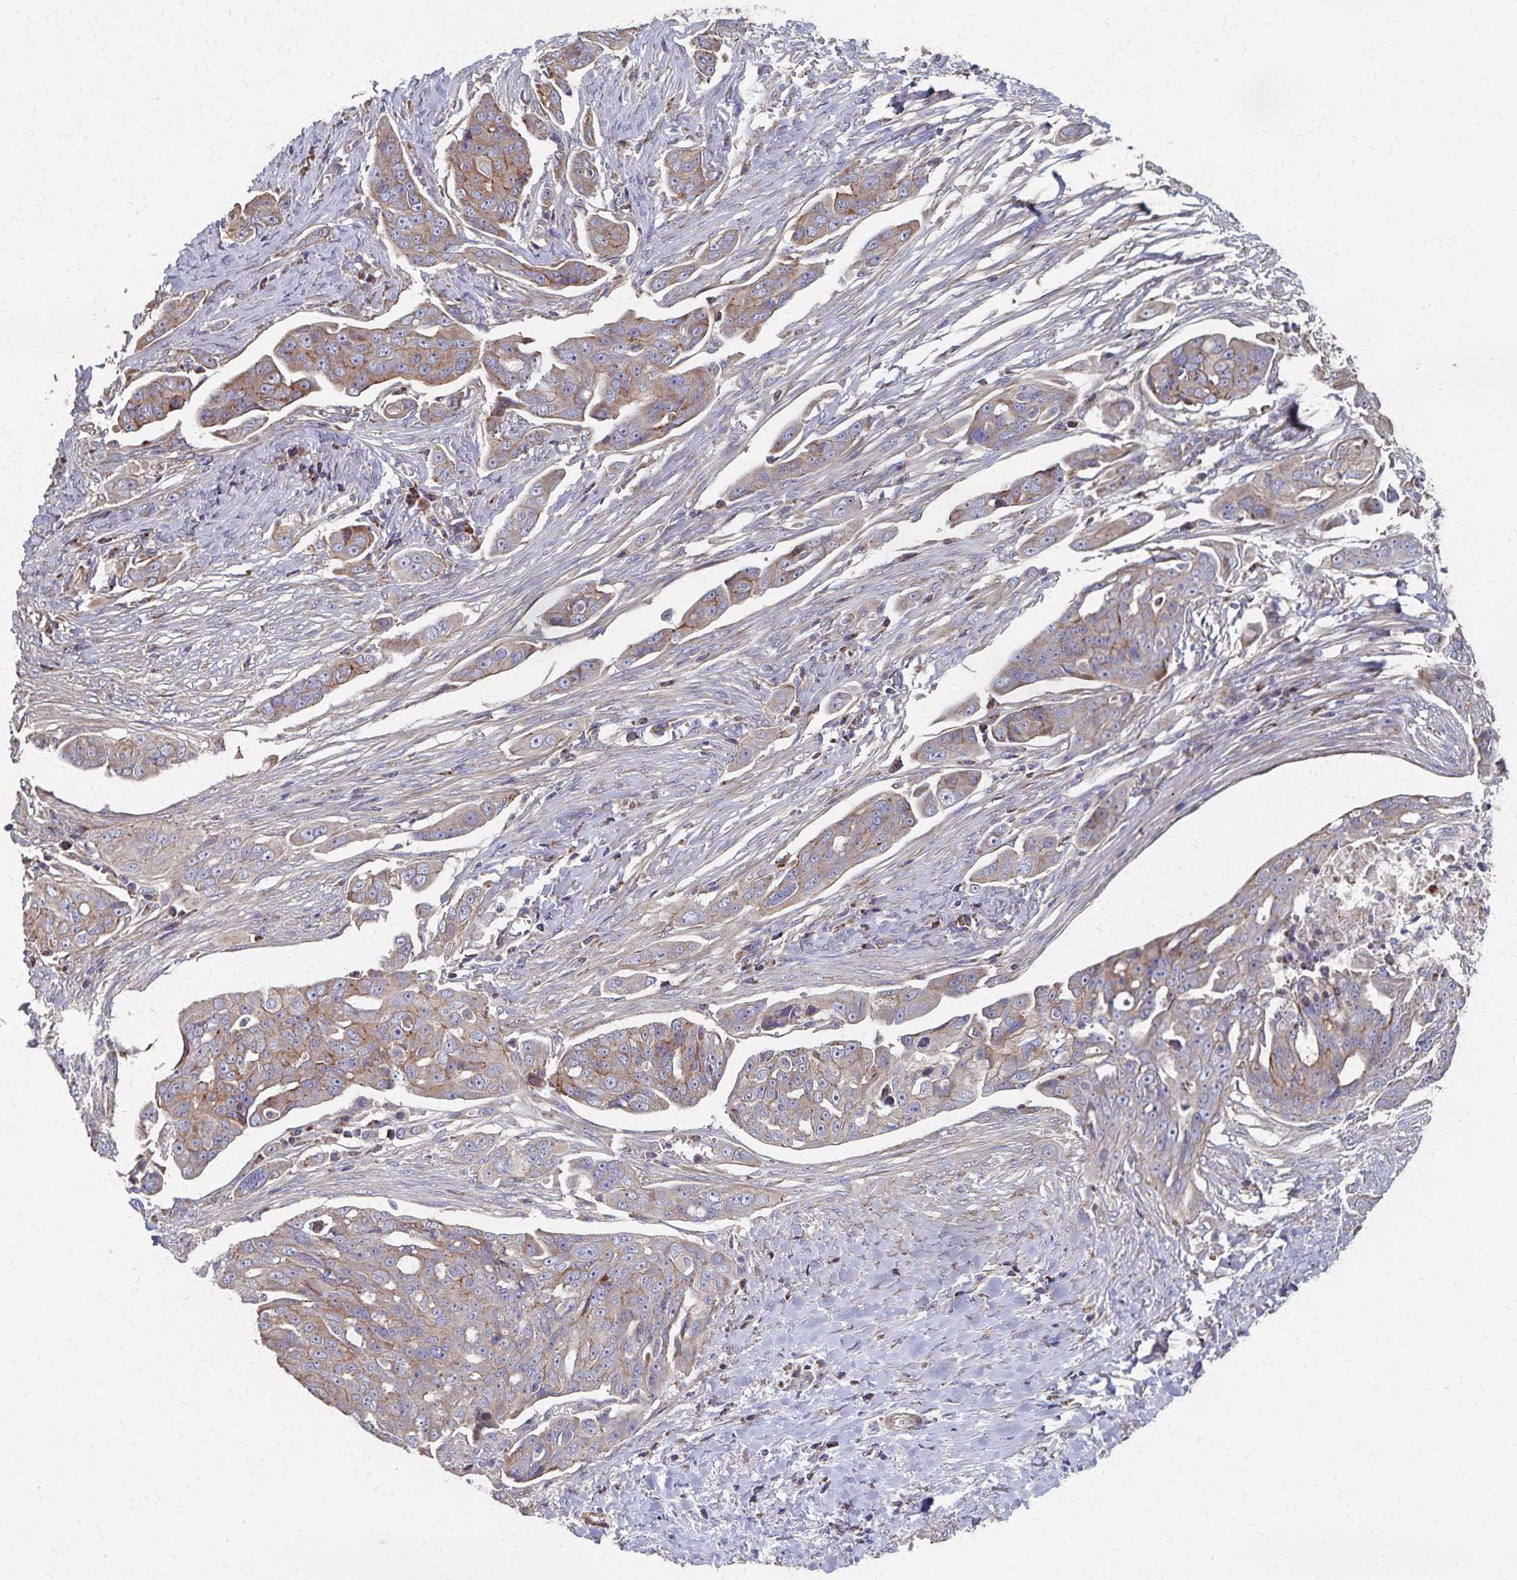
{"staining": {"intensity": "weak", "quantity": ">75%", "location": "cytoplasmic/membranous"}, "tissue": "ovarian cancer", "cell_type": "Tumor cells", "image_type": "cancer", "snomed": [{"axis": "morphology", "description": "Carcinoma, endometroid"}, {"axis": "topography", "description": "Ovary"}], "caption": "Brown immunohistochemical staining in human ovarian endometroid carcinoma displays weak cytoplasmic/membranous expression in approximately >75% of tumor cells.", "gene": "PGAP2", "patient": {"sex": "female", "age": 70}}